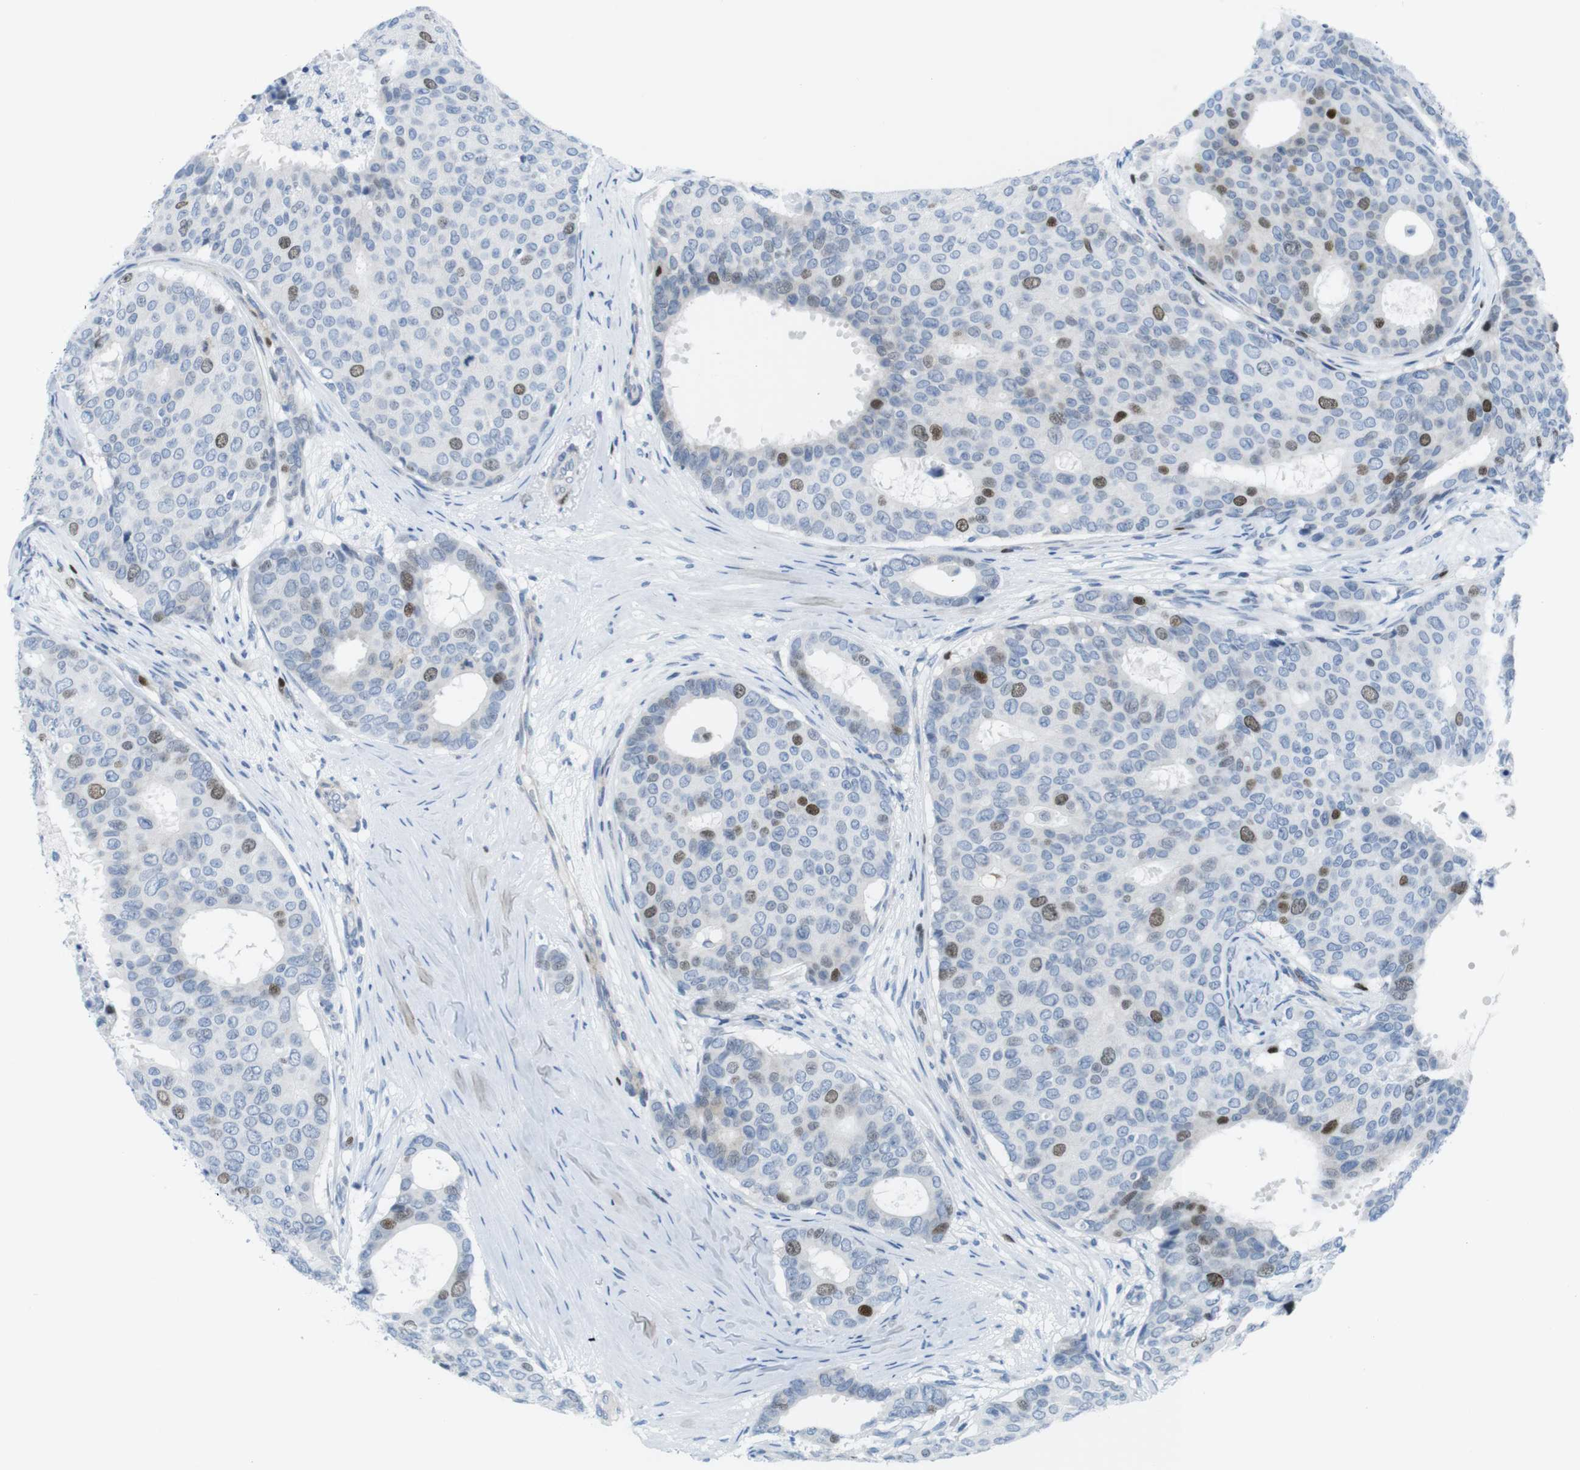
{"staining": {"intensity": "strong", "quantity": "<25%", "location": "nuclear"}, "tissue": "breast cancer", "cell_type": "Tumor cells", "image_type": "cancer", "snomed": [{"axis": "morphology", "description": "Duct carcinoma"}, {"axis": "topography", "description": "Breast"}], "caption": "Infiltrating ductal carcinoma (breast) stained with DAB IHC shows medium levels of strong nuclear positivity in about <25% of tumor cells.", "gene": "CHAF1A", "patient": {"sex": "female", "age": 75}}